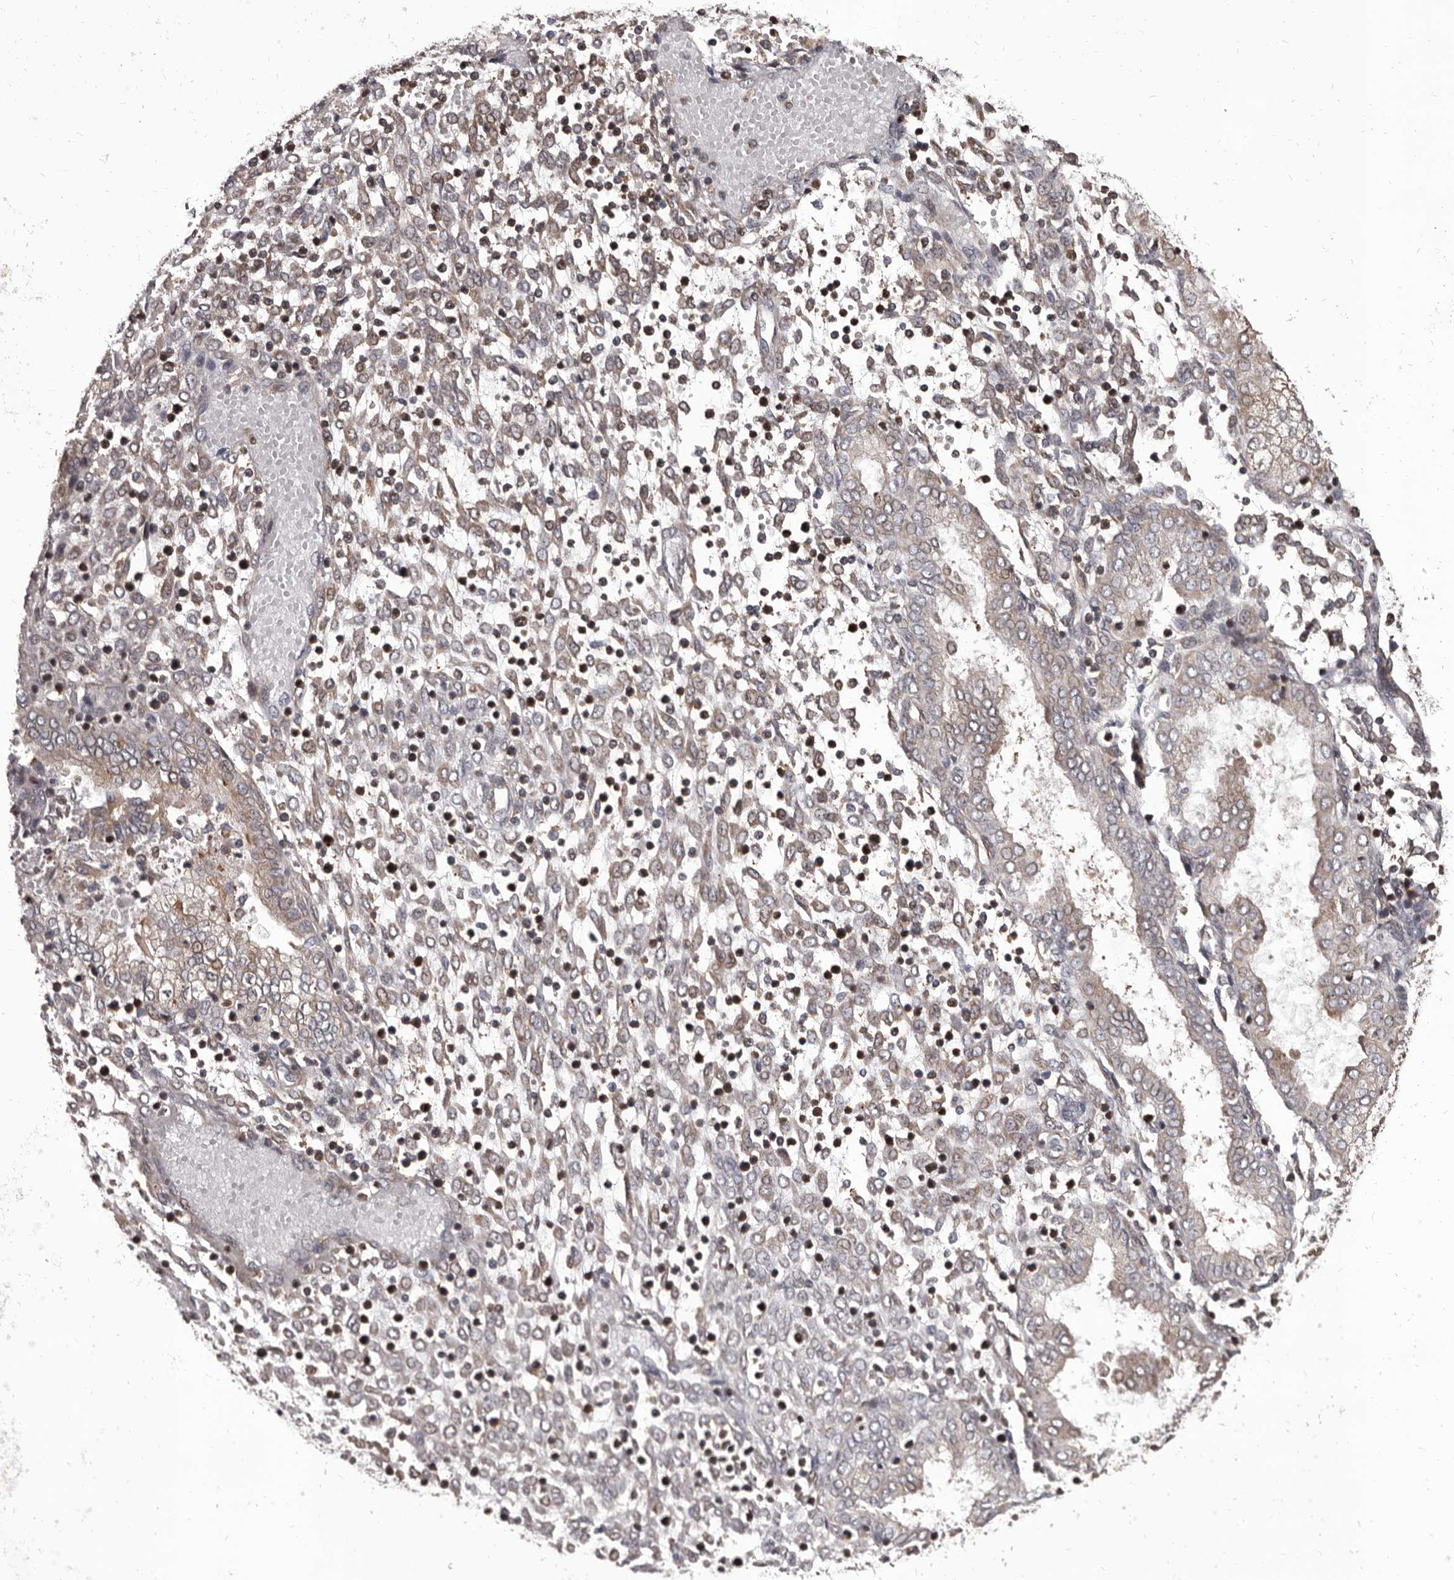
{"staining": {"intensity": "weak", "quantity": ">75%", "location": "cytoplasmic/membranous"}, "tissue": "endometrium", "cell_type": "Cells in endometrial stroma", "image_type": "normal", "snomed": [{"axis": "morphology", "description": "Normal tissue, NOS"}, {"axis": "topography", "description": "Endometrium"}], "caption": "A photomicrograph of endometrium stained for a protein reveals weak cytoplasmic/membranous brown staining in cells in endometrial stroma. (Stains: DAB (3,3'-diaminobenzidine) in brown, nuclei in blue, Microscopy: brightfield microscopy at high magnification).", "gene": "MAP3K14", "patient": {"sex": "female", "age": 53}}